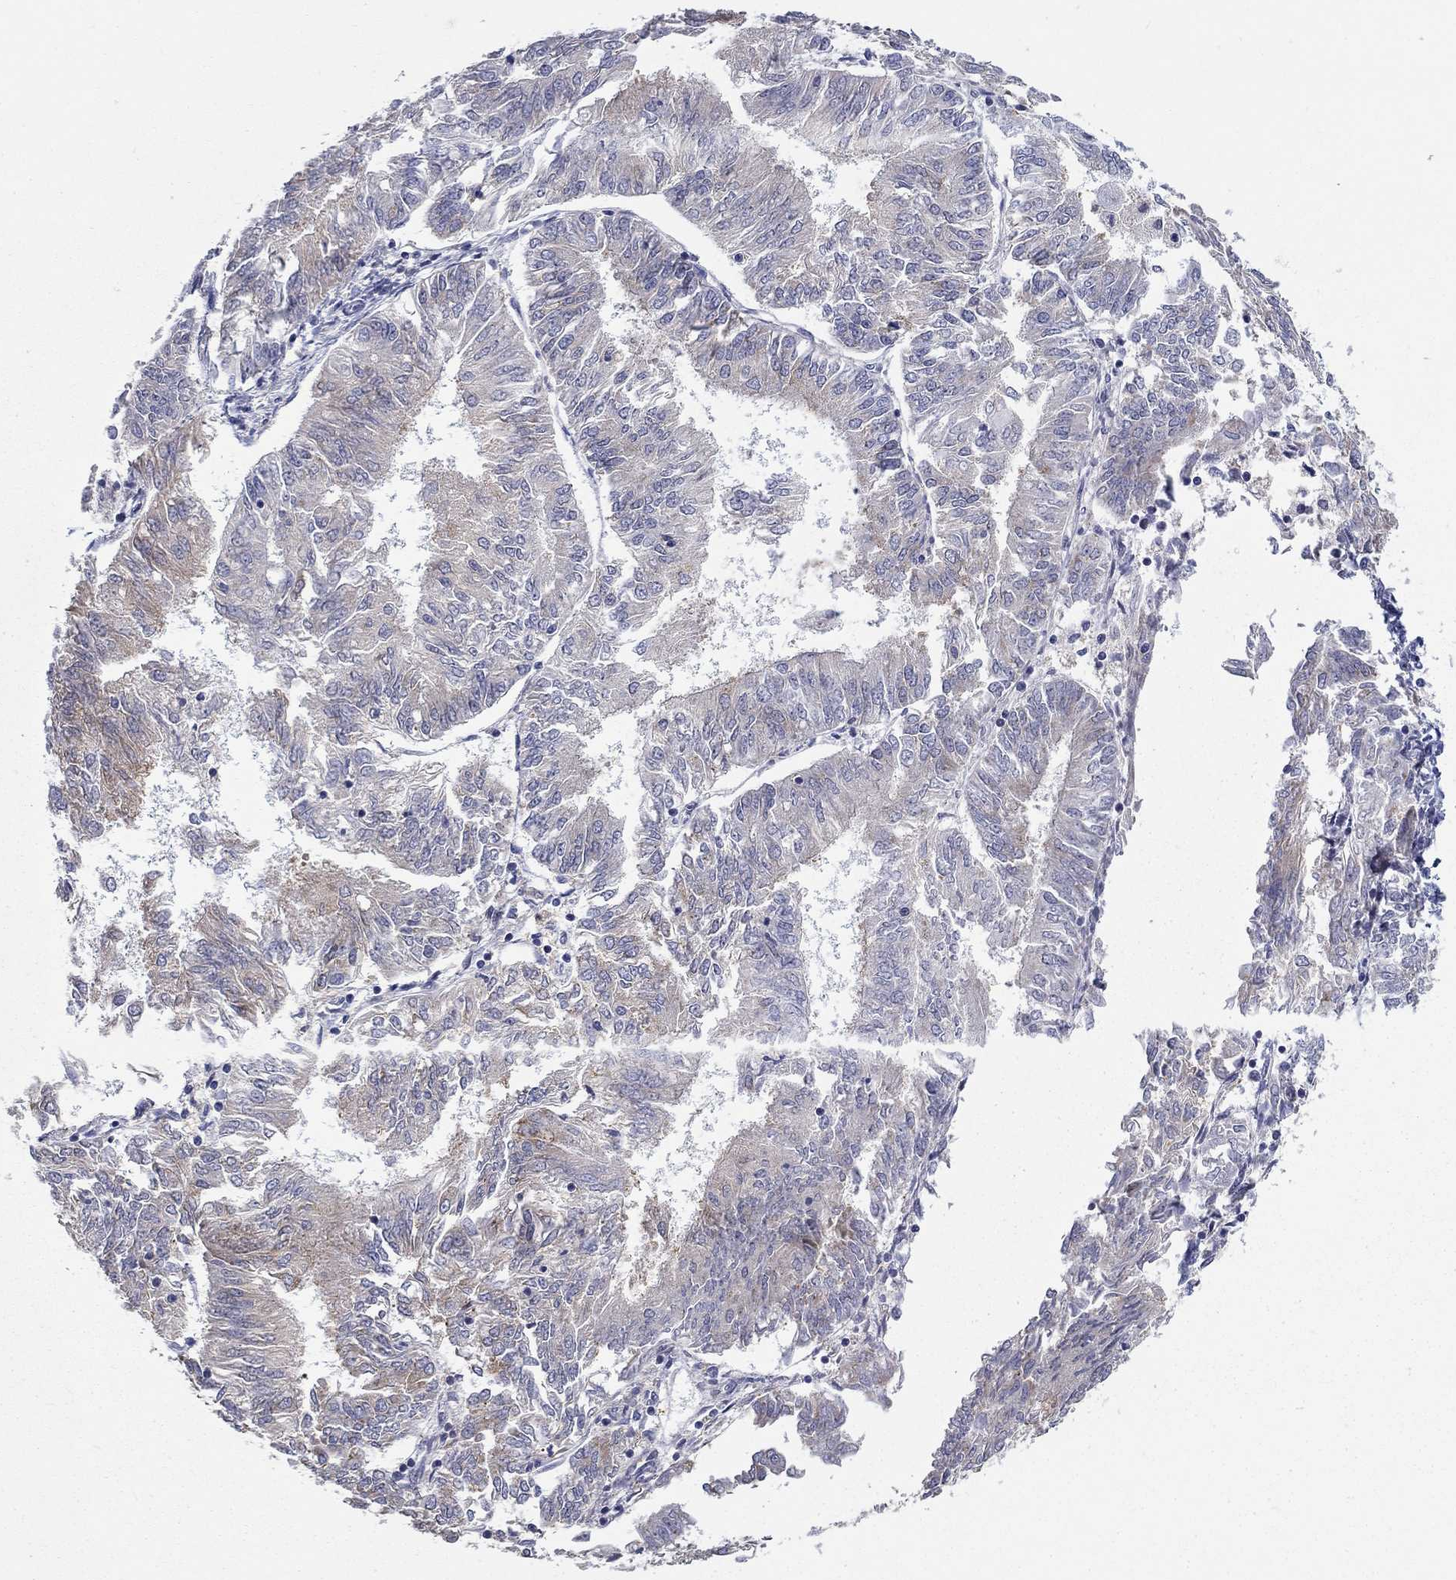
{"staining": {"intensity": "negative", "quantity": "none", "location": "none"}, "tissue": "endometrial cancer", "cell_type": "Tumor cells", "image_type": "cancer", "snomed": [{"axis": "morphology", "description": "Adenocarcinoma, NOS"}, {"axis": "topography", "description": "Endometrium"}], "caption": "High power microscopy micrograph of an immunohistochemistry histopathology image of endometrial cancer, revealing no significant positivity in tumor cells.", "gene": "QRFPR", "patient": {"sex": "female", "age": 58}}